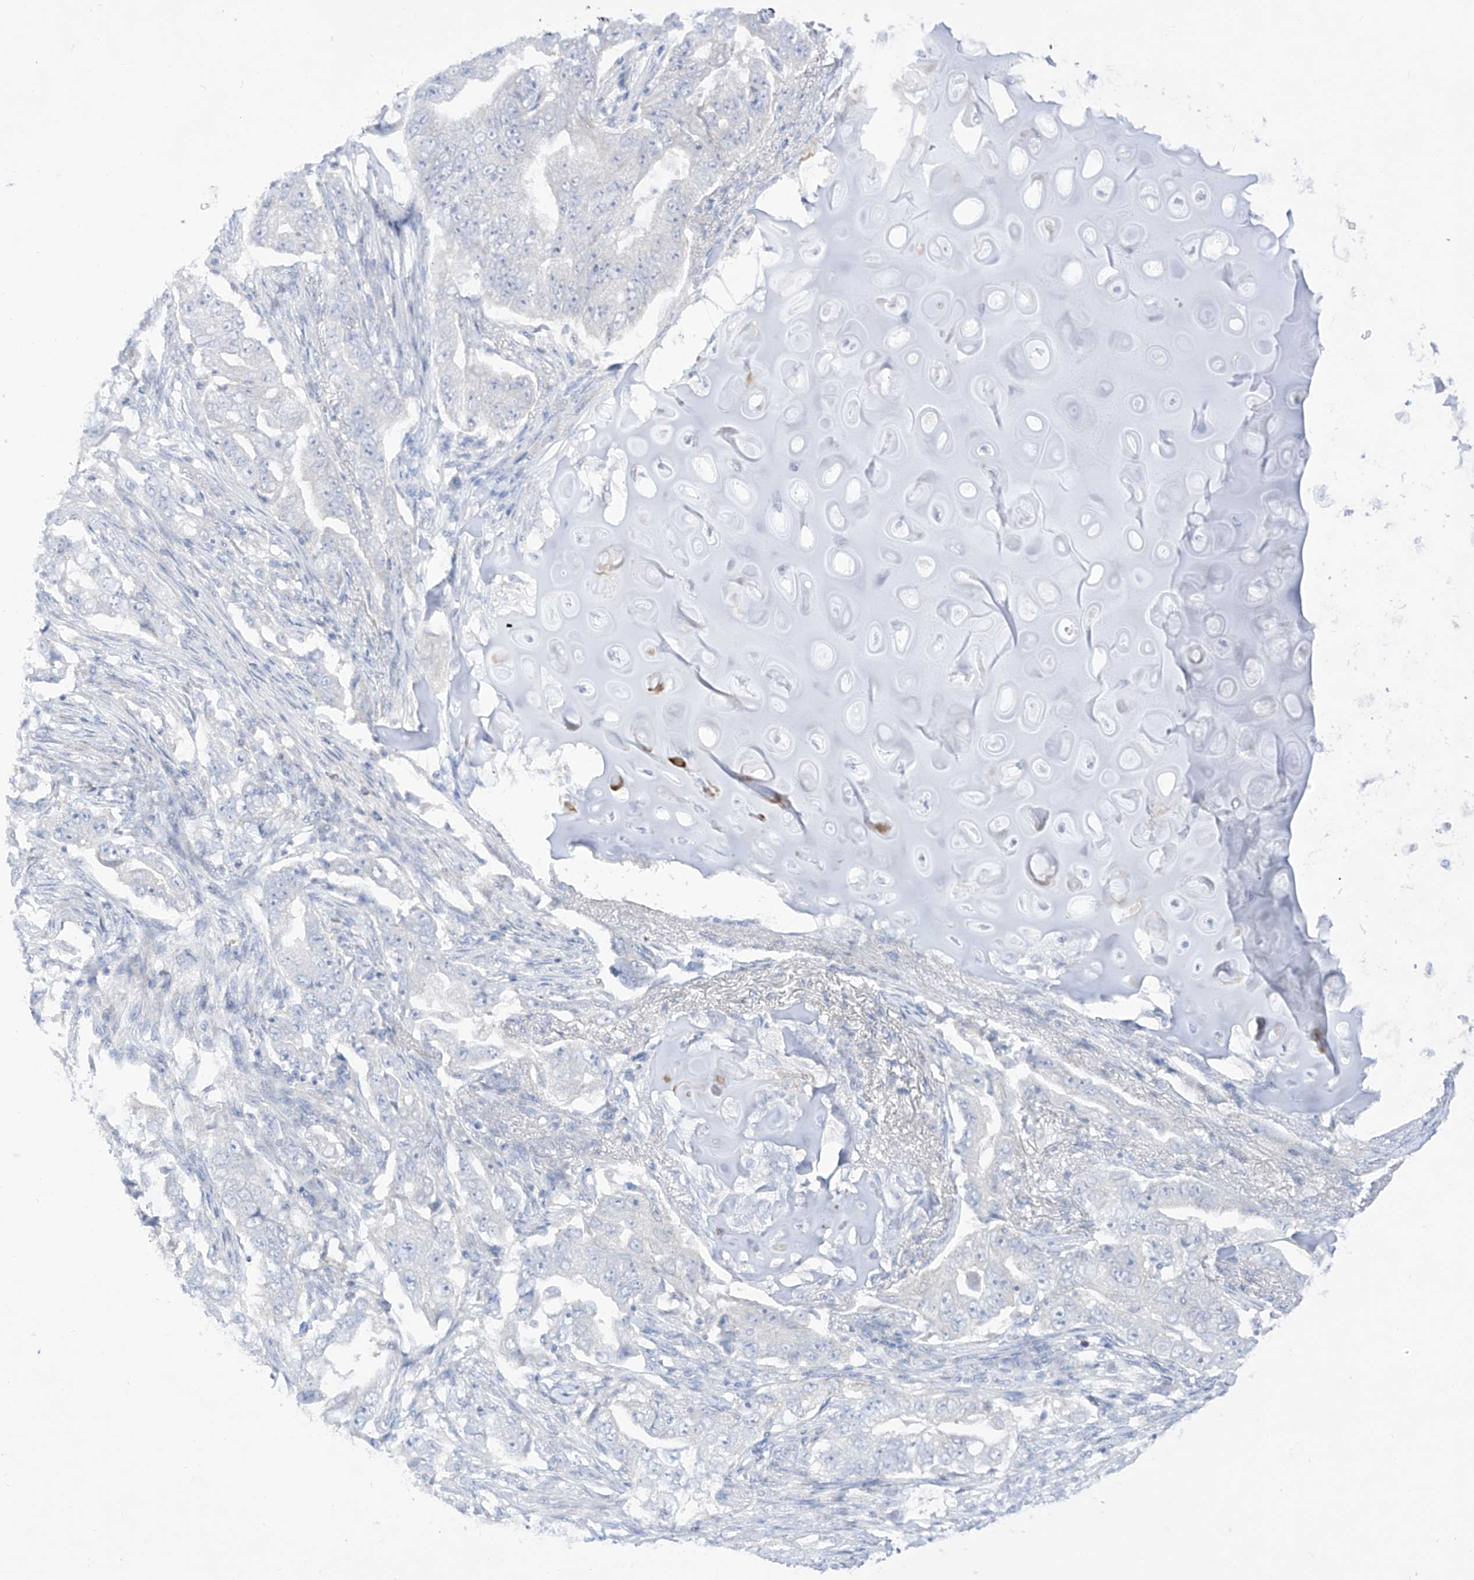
{"staining": {"intensity": "negative", "quantity": "none", "location": "none"}, "tissue": "lung cancer", "cell_type": "Tumor cells", "image_type": "cancer", "snomed": [{"axis": "morphology", "description": "Adenocarcinoma, NOS"}, {"axis": "topography", "description": "Lung"}], "caption": "Tumor cells are negative for protein expression in human adenocarcinoma (lung). (DAB (3,3'-diaminobenzidine) immunohistochemistry visualized using brightfield microscopy, high magnification).", "gene": "DMKN", "patient": {"sex": "female", "age": 51}}